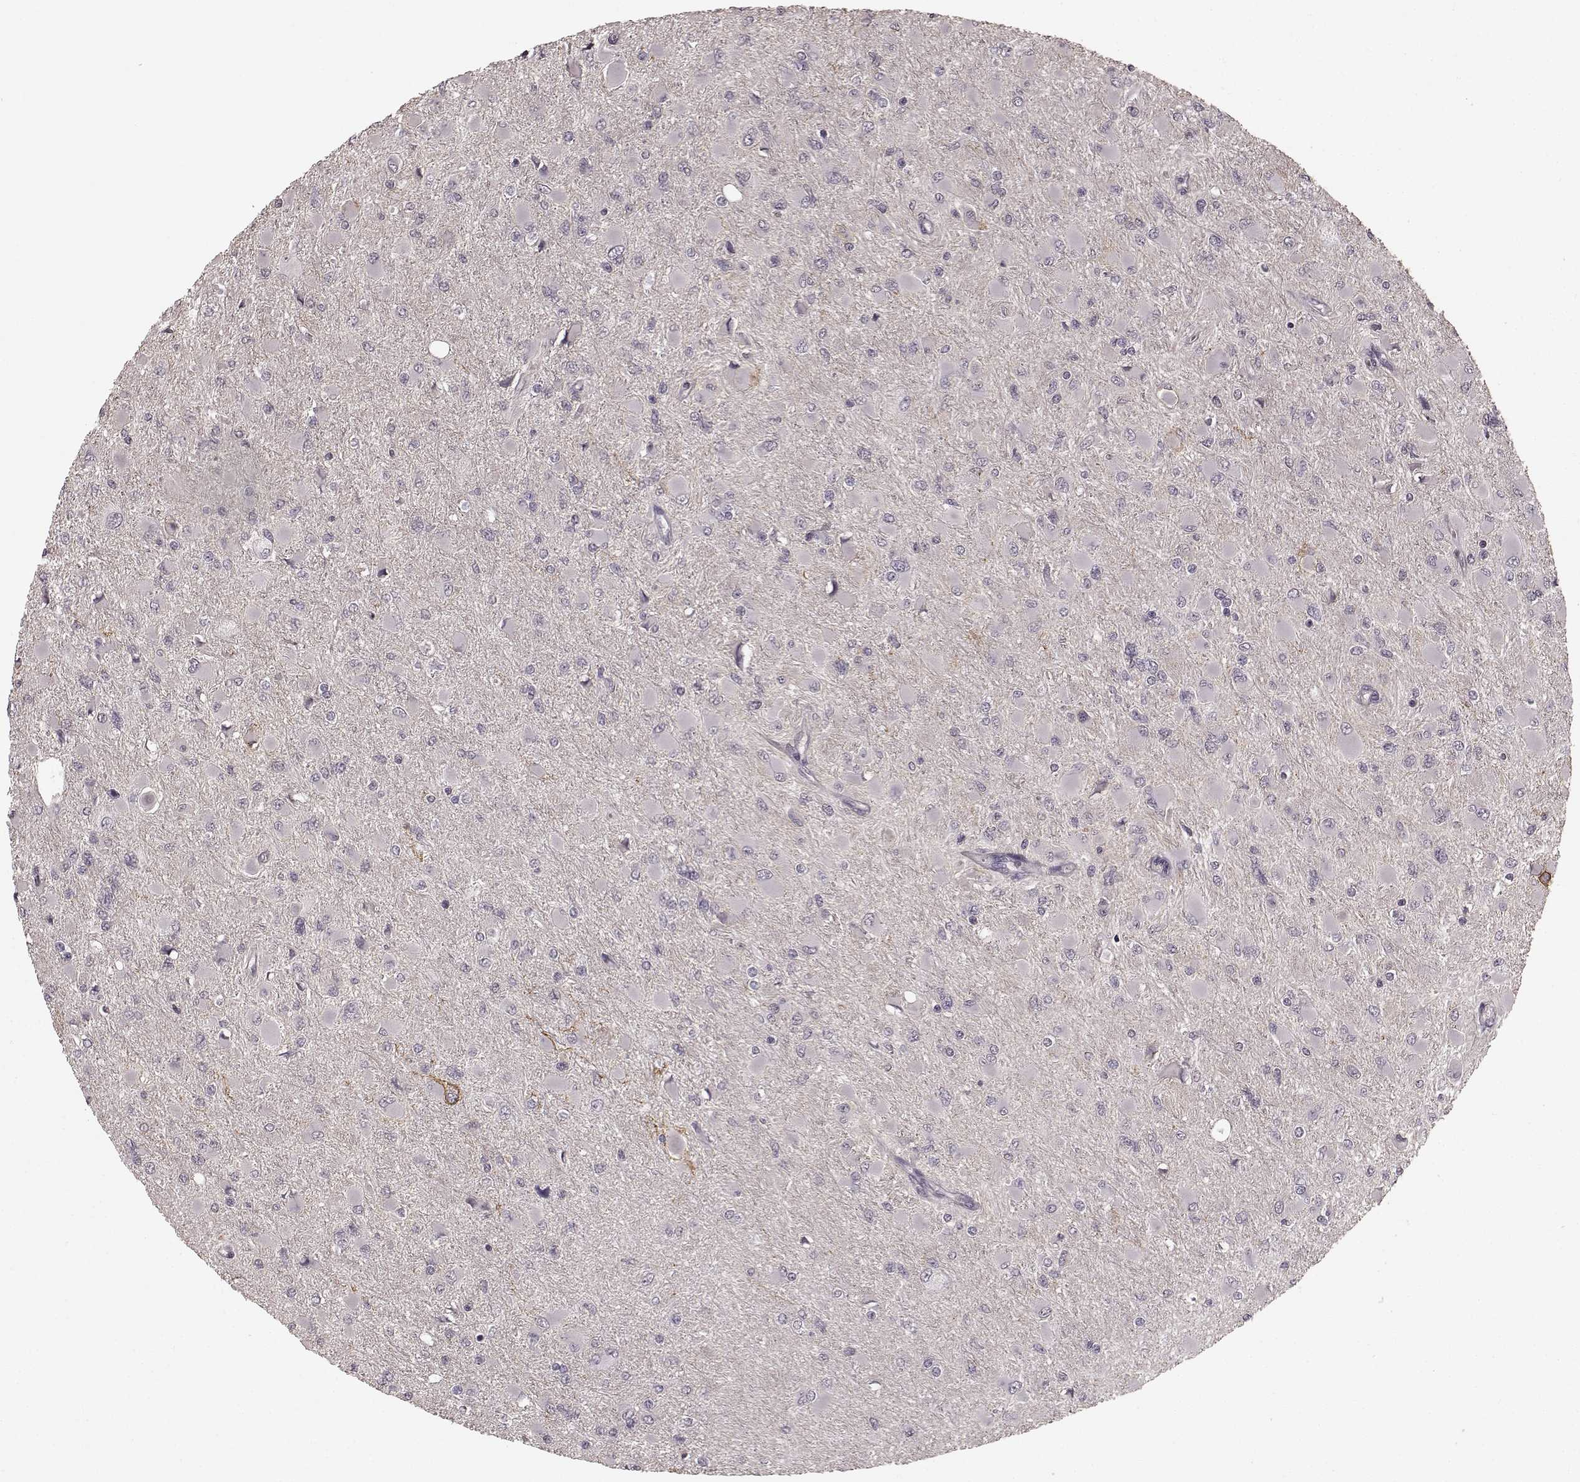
{"staining": {"intensity": "negative", "quantity": "none", "location": "none"}, "tissue": "glioma", "cell_type": "Tumor cells", "image_type": "cancer", "snomed": [{"axis": "morphology", "description": "Glioma, malignant, High grade"}, {"axis": "topography", "description": "Cerebral cortex"}], "caption": "High-grade glioma (malignant) was stained to show a protein in brown. There is no significant positivity in tumor cells. (DAB immunohistochemistry (IHC), high magnification).", "gene": "PRKCE", "patient": {"sex": "female", "age": 36}}